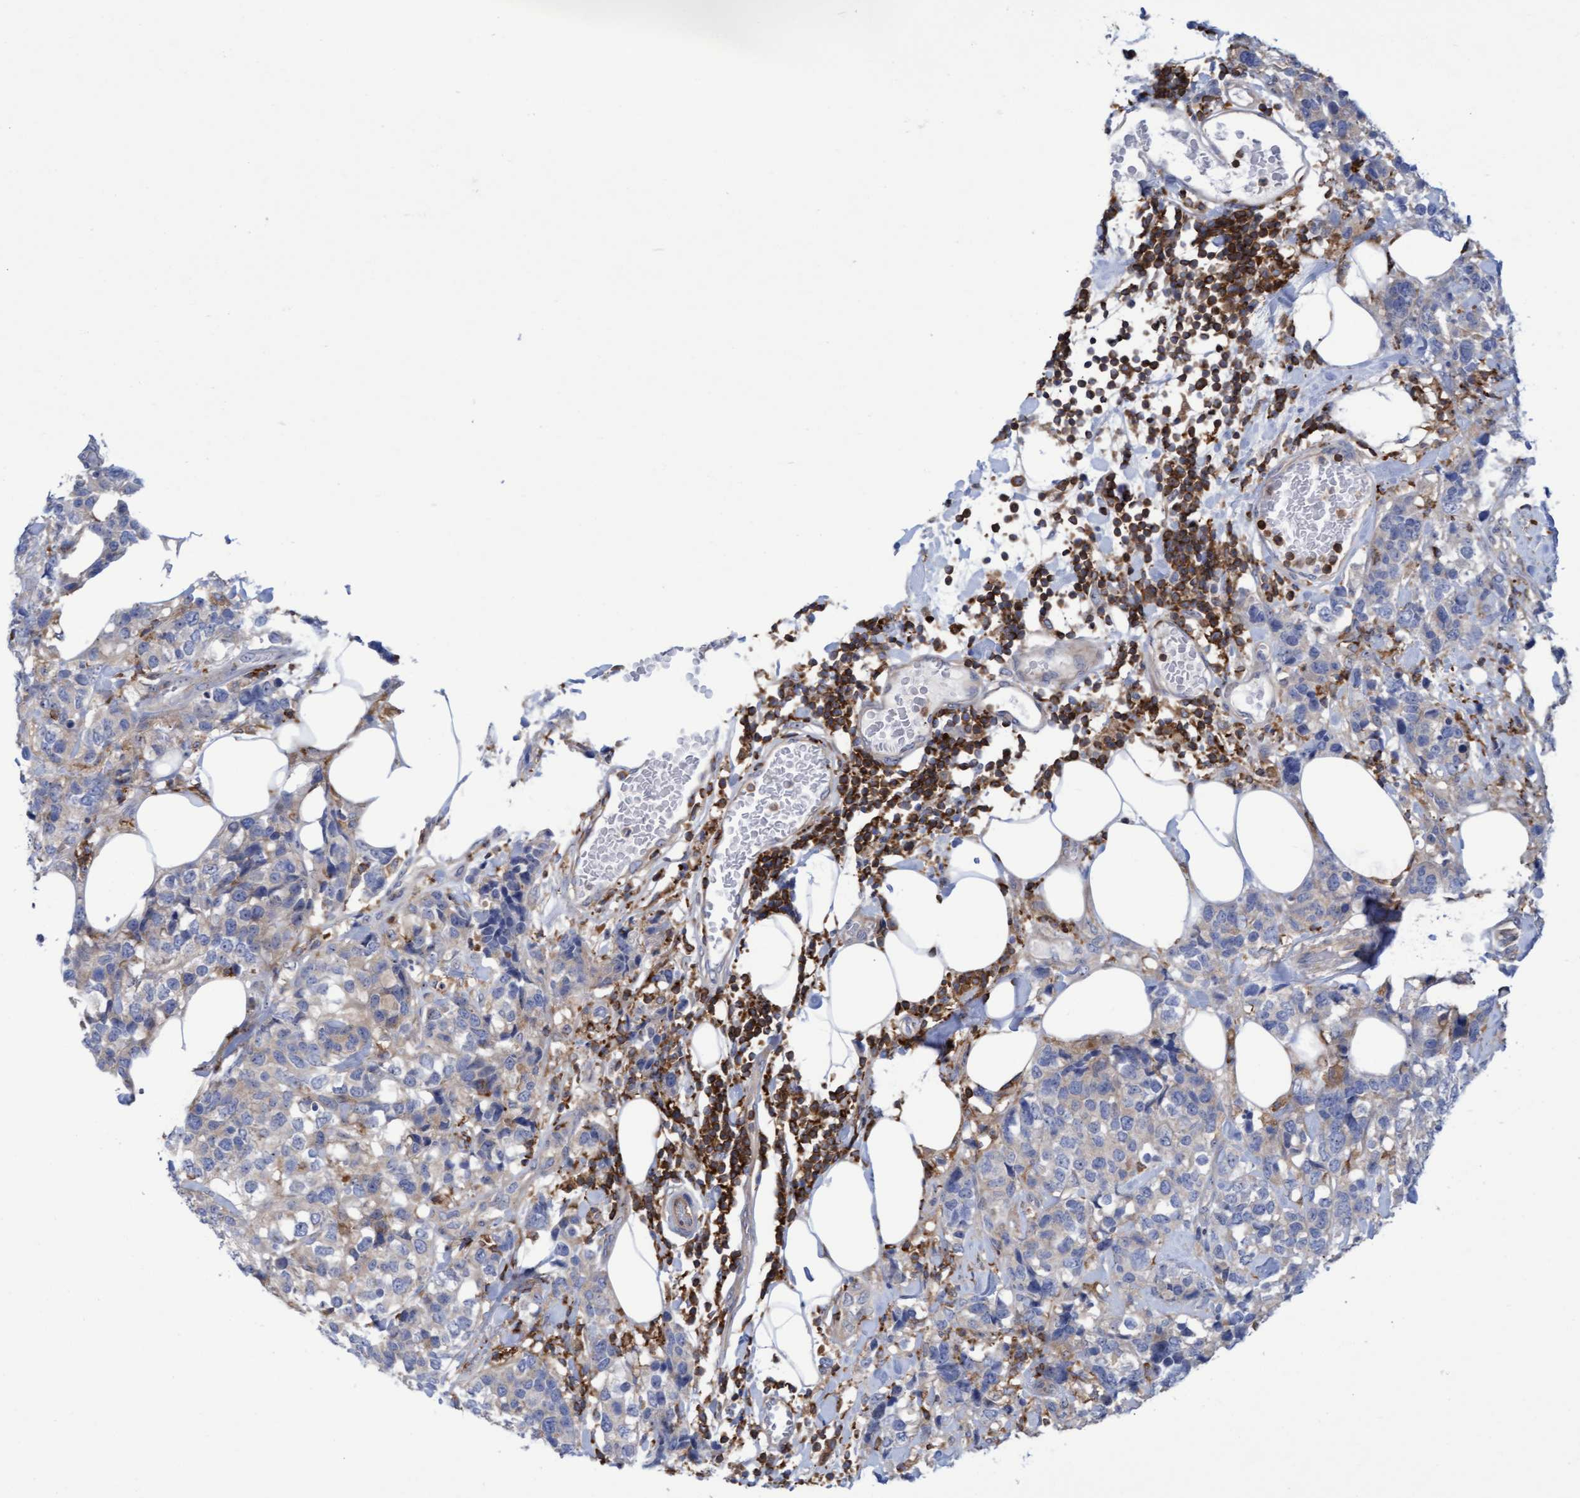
{"staining": {"intensity": "negative", "quantity": "none", "location": "none"}, "tissue": "breast cancer", "cell_type": "Tumor cells", "image_type": "cancer", "snomed": [{"axis": "morphology", "description": "Lobular carcinoma"}, {"axis": "topography", "description": "Breast"}], "caption": "The immunohistochemistry (IHC) micrograph has no significant positivity in tumor cells of breast lobular carcinoma tissue.", "gene": "FNBP1", "patient": {"sex": "female", "age": 59}}